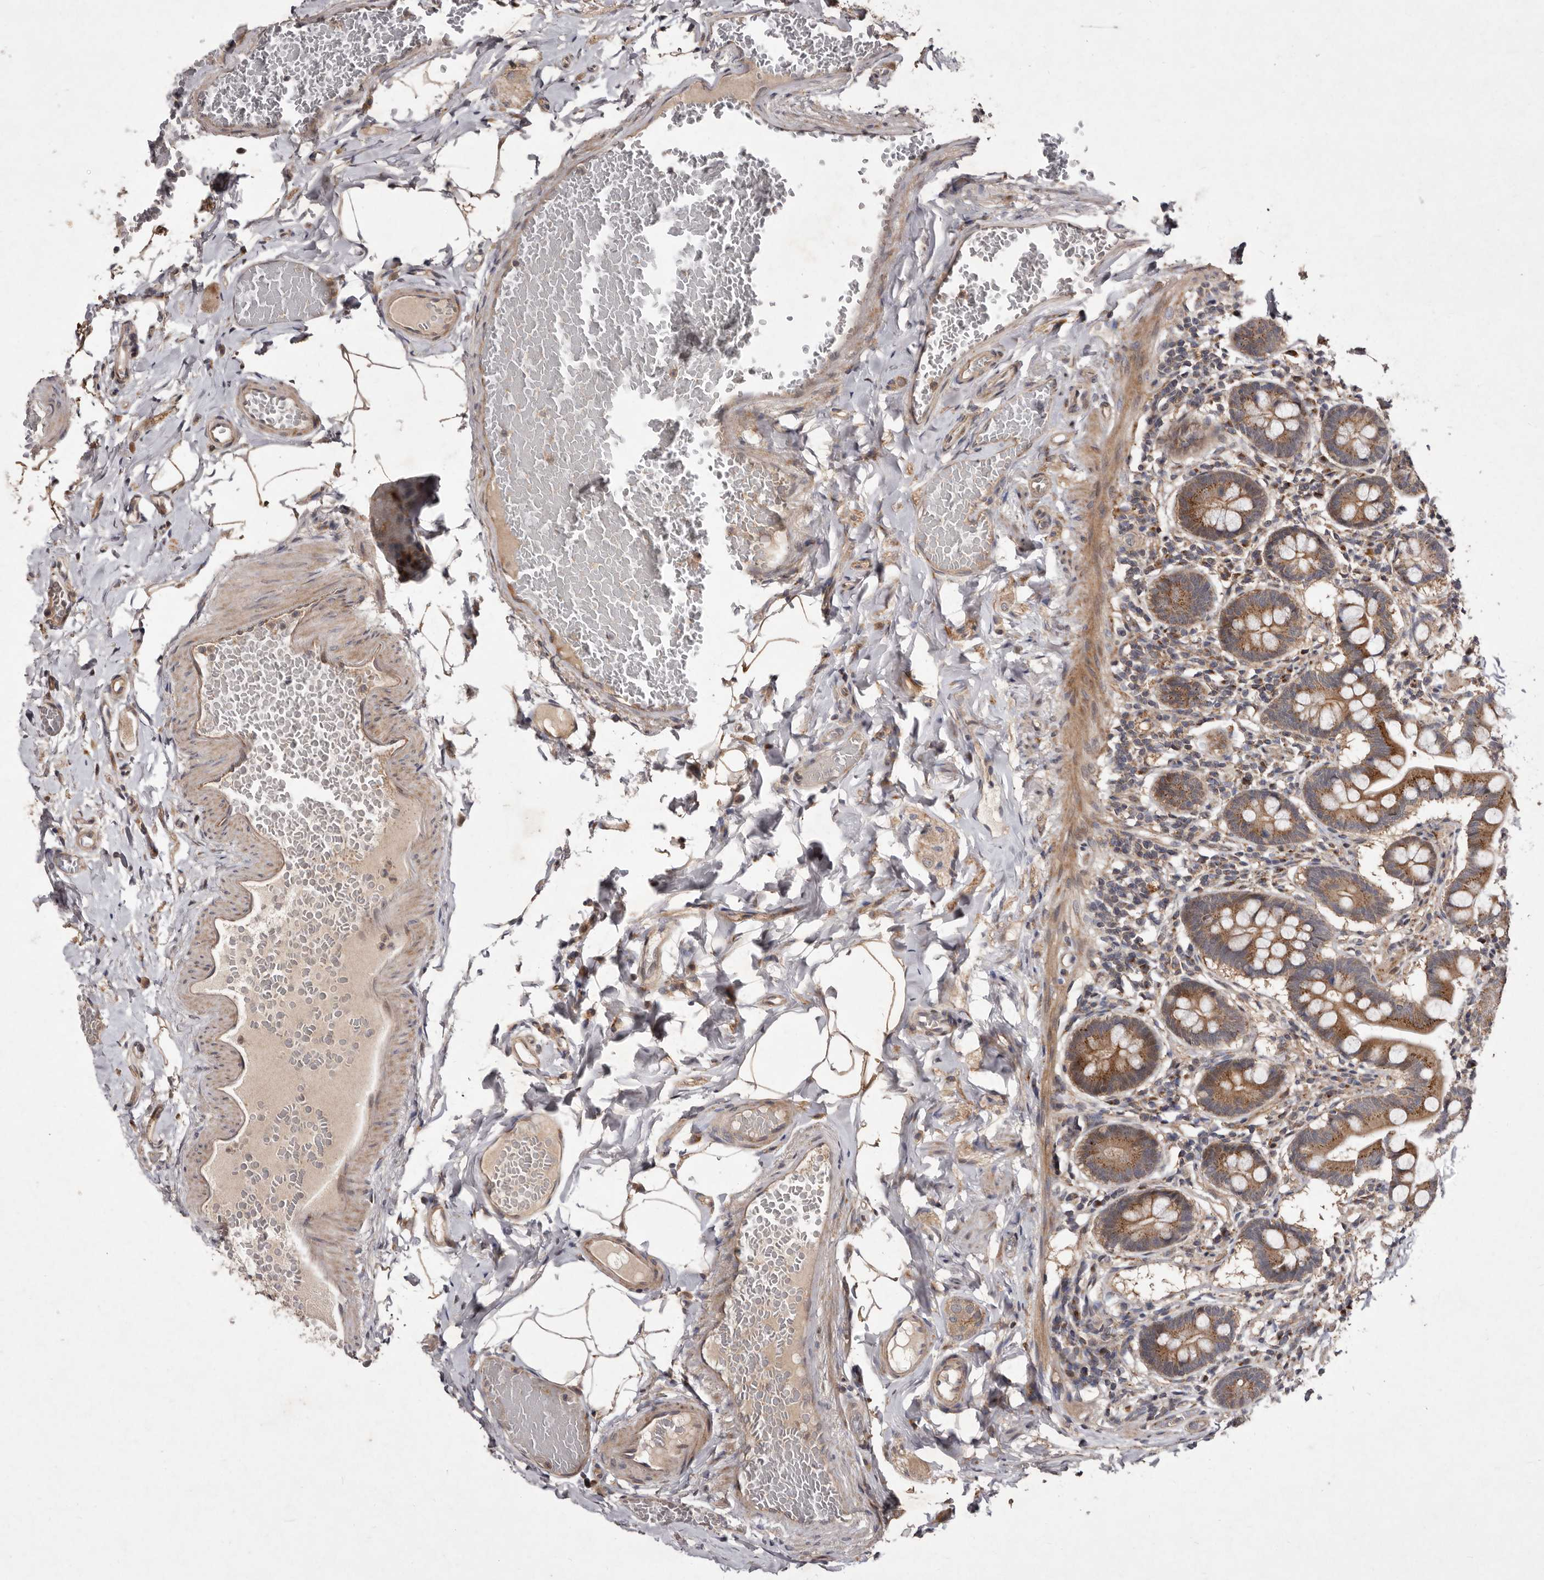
{"staining": {"intensity": "strong", "quantity": ">75%", "location": "cytoplasmic/membranous"}, "tissue": "small intestine", "cell_type": "Glandular cells", "image_type": "normal", "snomed": [{"axis": "morphology", "description": "Normal tissue, NOS"}, {"axis": "topography", "description": "Small intestine"}], "caption": "IHC photomicrograph of normal small intestine stained for a protein (brown), which reveals high levels of strong cytoplasmic/membranous staining in about >75% of glandular cells.", "gene": "FLAD1", "patient": {"sex": "male", "age": 41}}